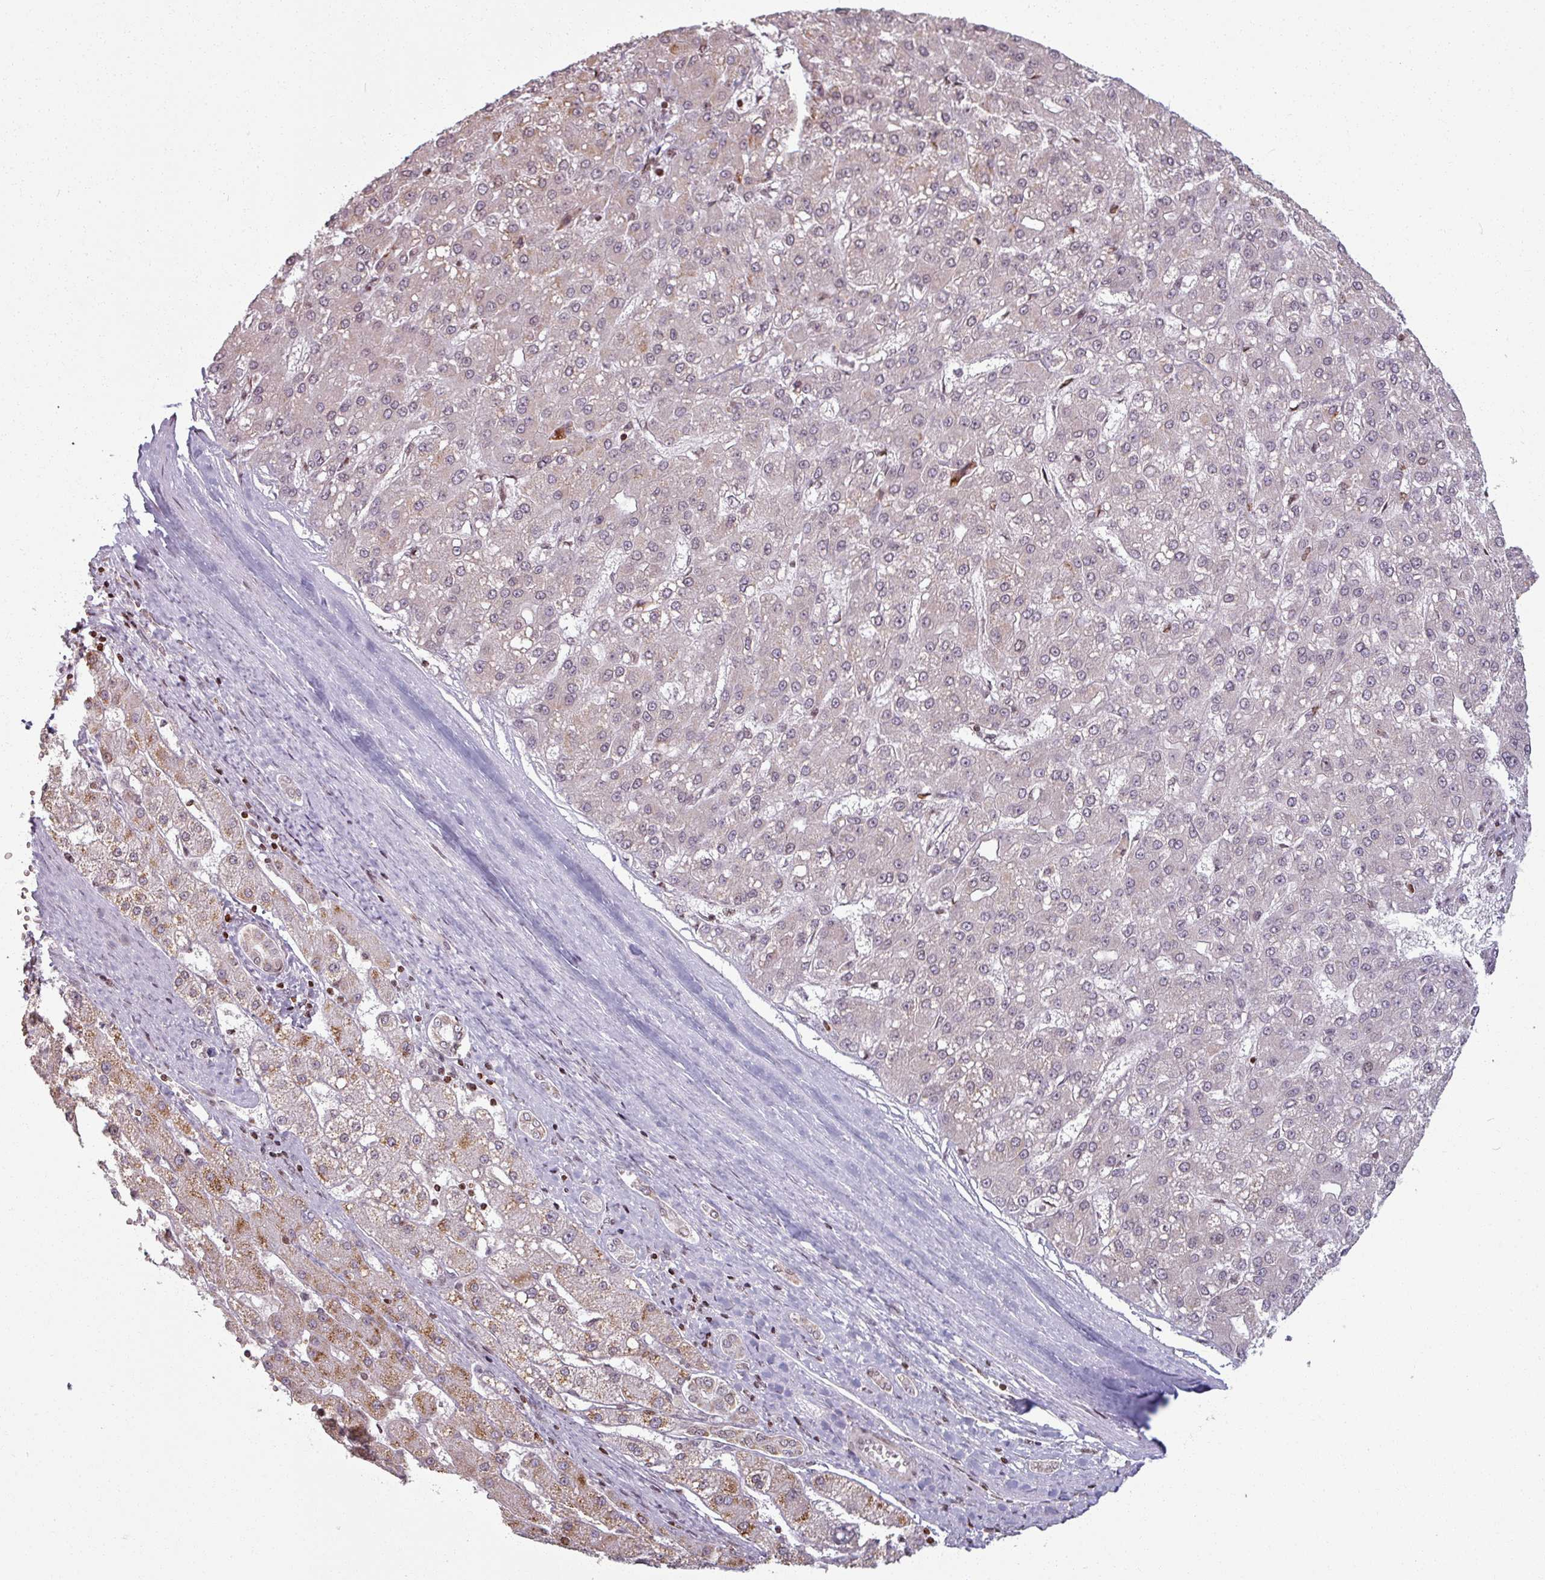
{"staining": {"intensity": "weak", "quantity": "<25%", "location": "cytoplasmic/membranous"}, "tissue": "liver cancer", "cell_type": "Tumor cells", "image_type": "cancer", "snomed": [{"axis": "morphology", "description": "Carcinoma, Hepatocellular, NOS"}, {"axis": "topography", "description": "Liver"}], "caption": "This is an IHC histopathology image of liver cancer. There is no expression in tumor cells.", "gene": "NCOR1", "patient": {"sex": "male", "age": 67}}